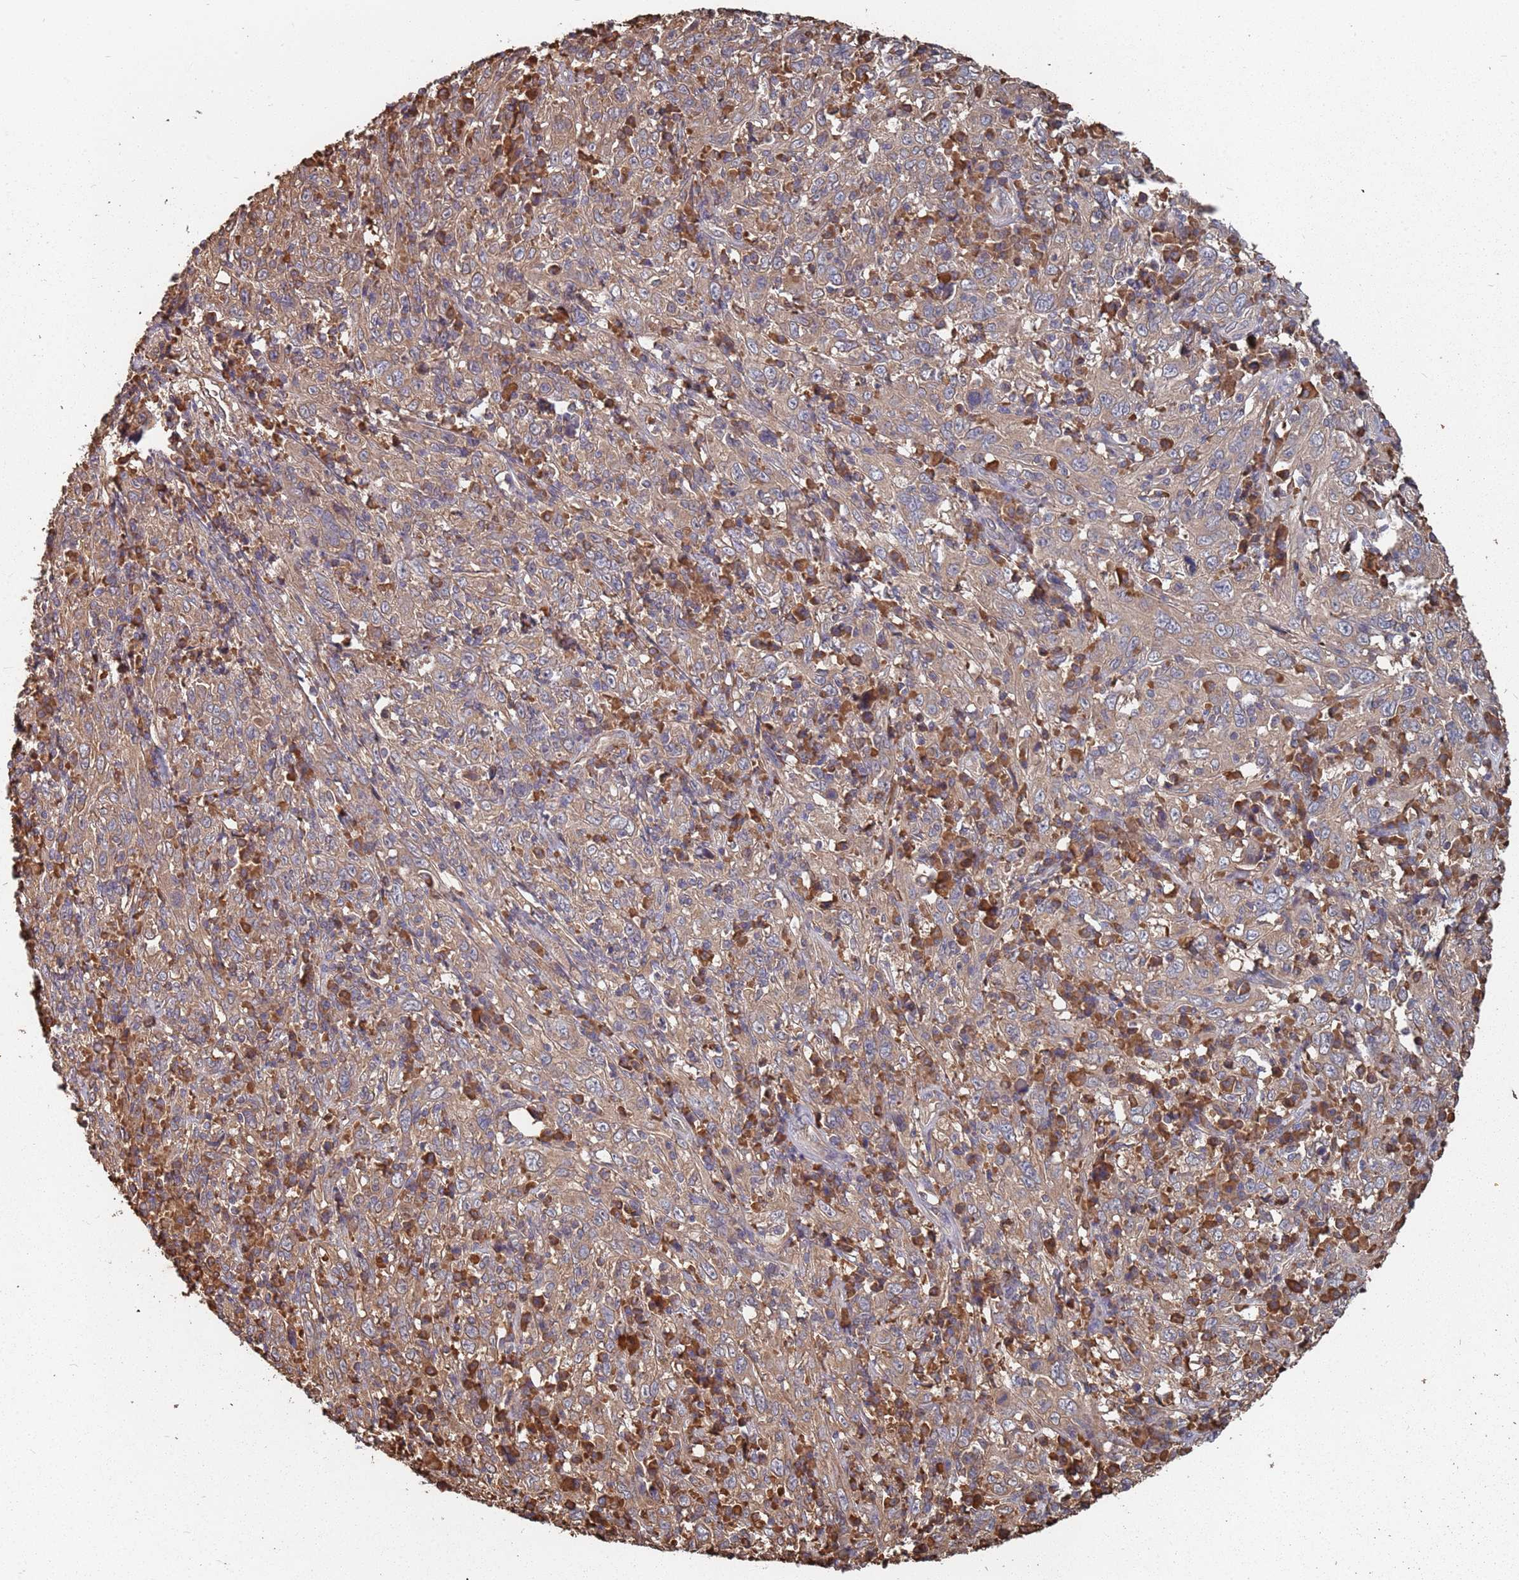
{"staining": {"intensity": "moderate", "quantity": ">75%", "location": "cytoplasmic/membranous"}, "tissue": "cervical cancer", "cell_type": "Tumor cells", "image_type": "cancer", "snomed": [{"axis": "morphology", "description": "Squamous cell carcinoma, NOS"}, {"axis": "topography", "description": "Cervix"}], "caption": "About >75% of tumor cells in human cervical cancer display moderate cytoplasmic/membranous protein expression as visualized by brown immunohistochemical staining.", "gene": "ATG5", "patient": {"sex": "female", "age": 46}}